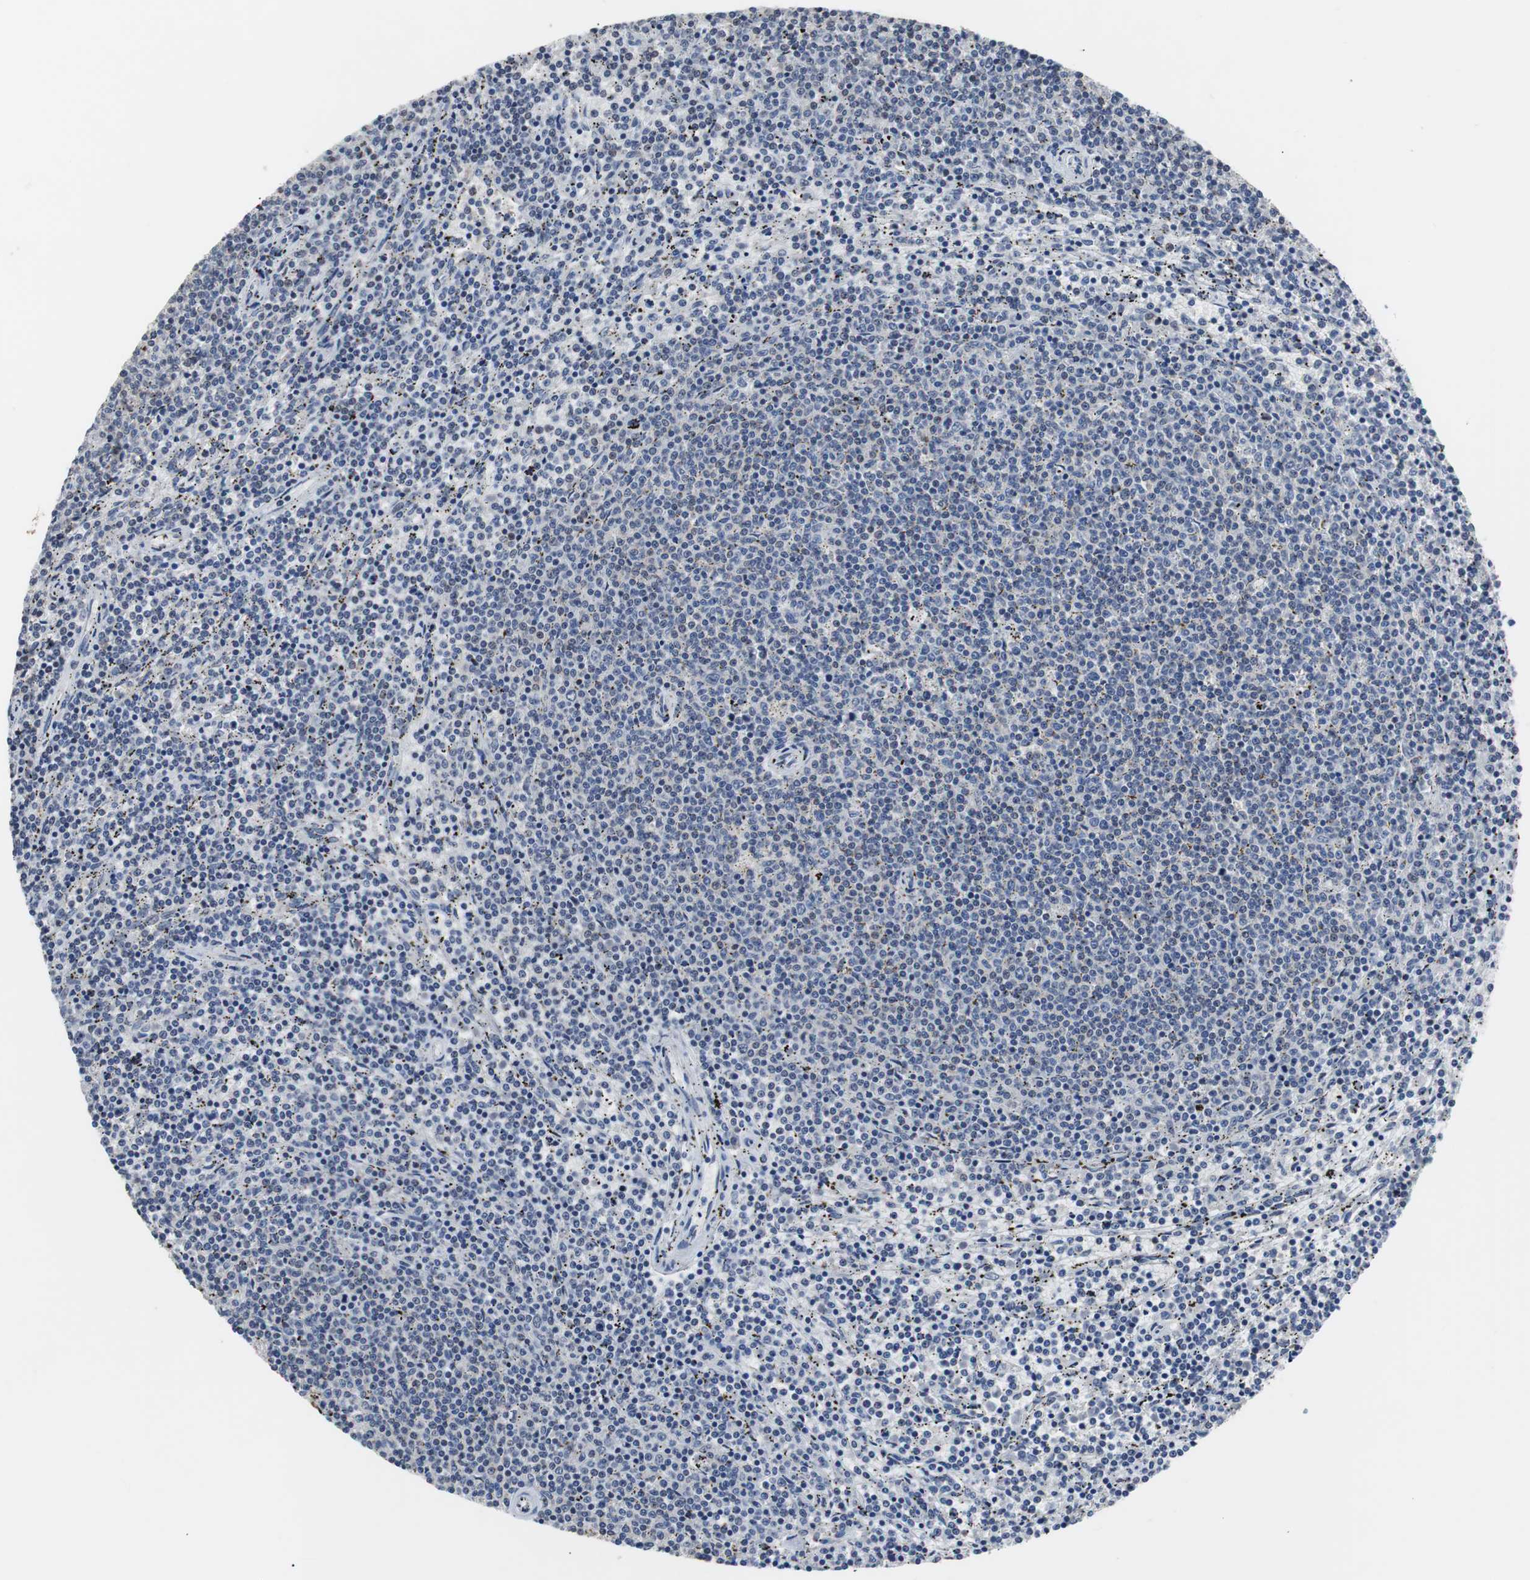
{"staining": {"intensity": "negative", "quantity": "none", "location": "none"}, "tissue": "lymphoma", "cell_type": "Tumor cells", "image_type": "cancer", "snomed": [{"axis": "morphology", "description": "Malignant lymphoma, non-Hodgkin's type, Low grade"}, {"axis": "topography", "description": "Spleen"}], "caption": "Immunohistochemical staining of human lymphoma demonstrates no significant expression in tumor cells. (IHC, brightfield microscopy, high magnification).", "gene": "RBM47", "patient": {"sex": "female", "age": 50}}